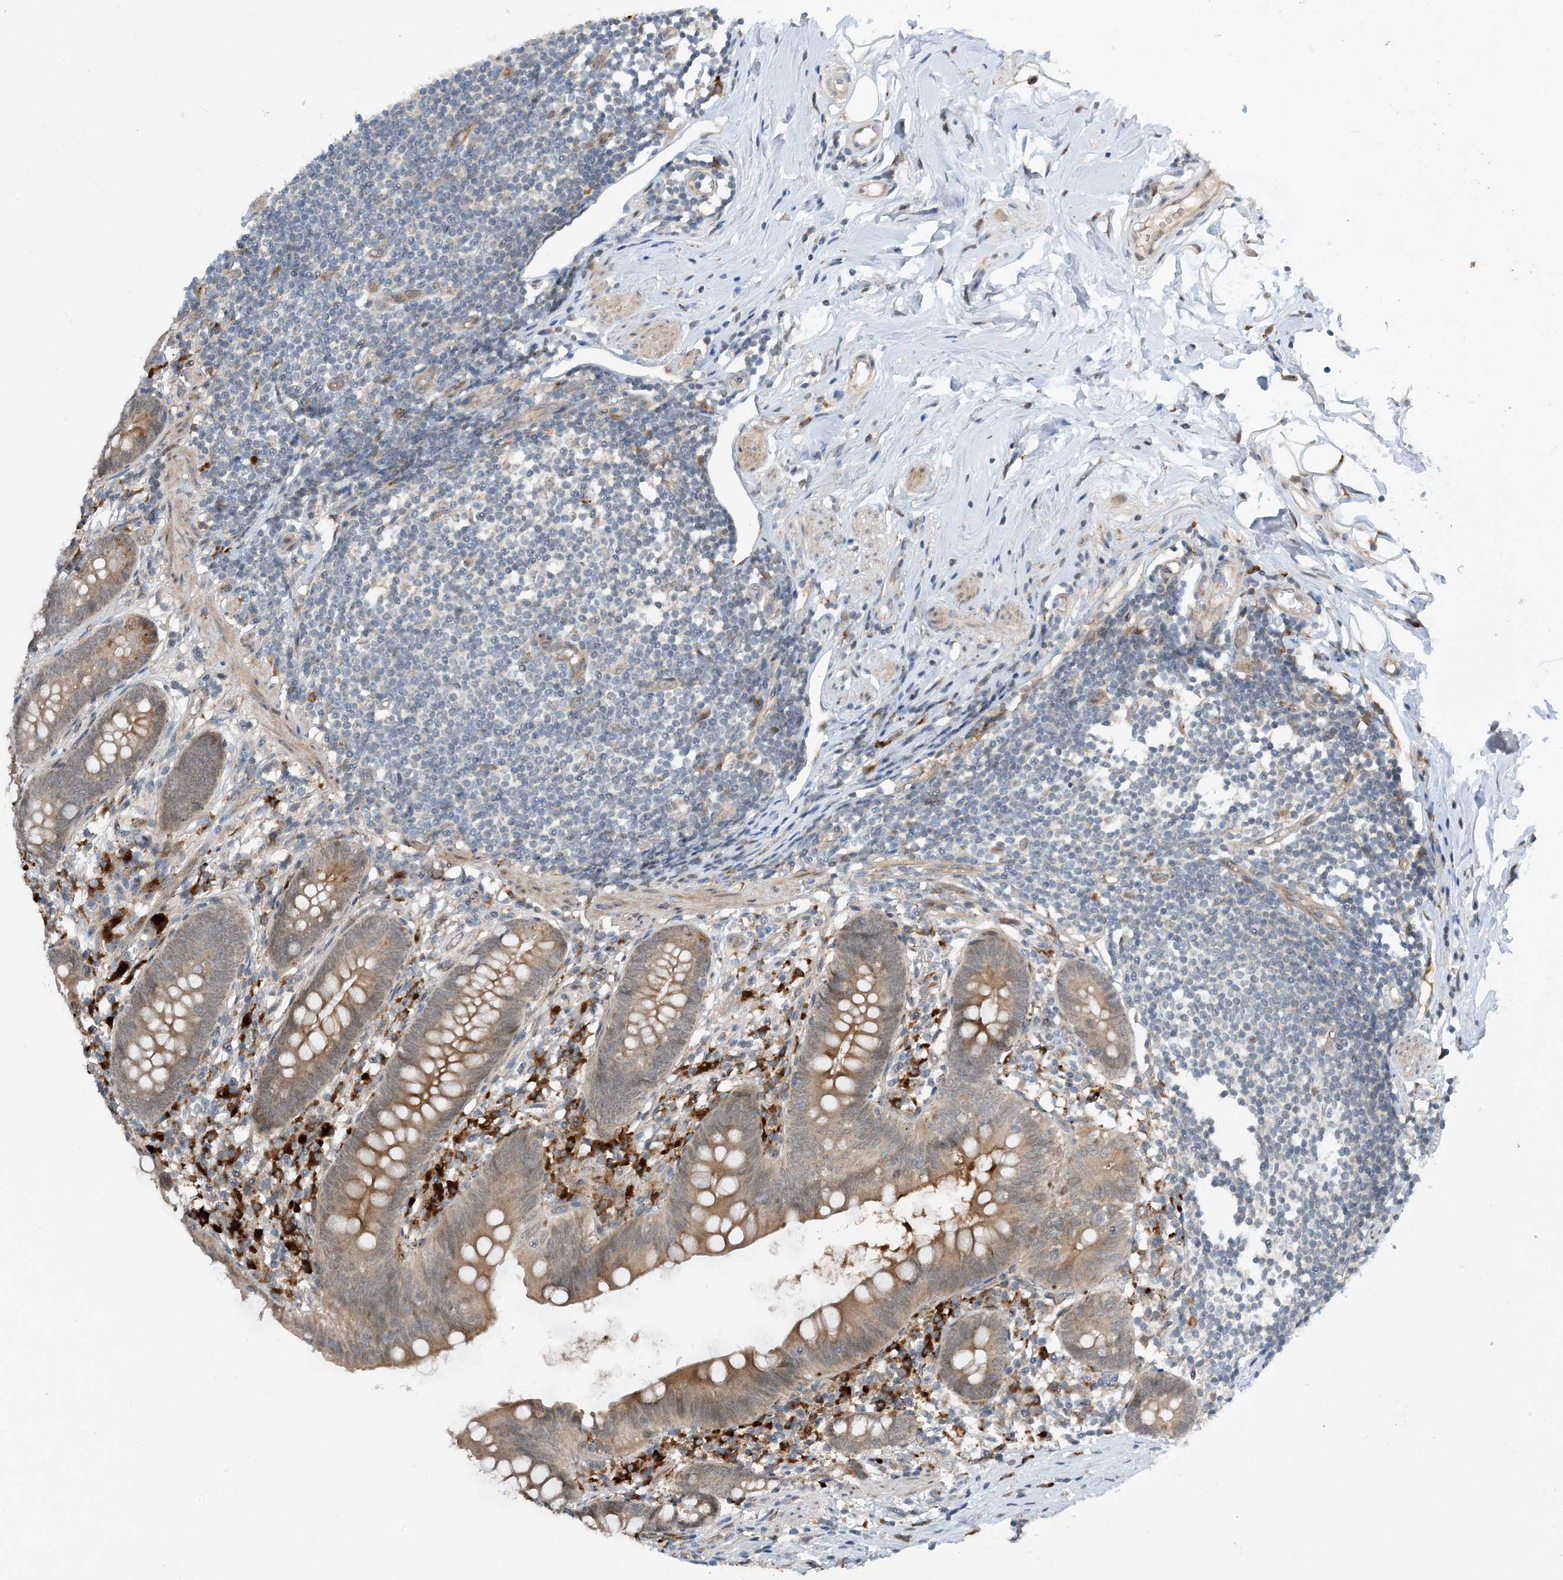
{"staining": {"intensity": "moderate", "quantity": ">75%", "location": "cytoplasmic/membranous"}, "tissue": "appendix", "cell_type": "Glandular cells", "image_type": "normal", "snomed": [{"axis": "morphology", "description": "Normal tissue, NOS"}, {"axis": "topography", "description": "Appendix"}], "caption": "The micrograph demonstrates a brown stain indicating the presence of a protein in the cytoplasmic/membranous of glandular cells in appendix.", "gene": "PHOSPHO2", "patient": {"sex": "female", "age": 62}}